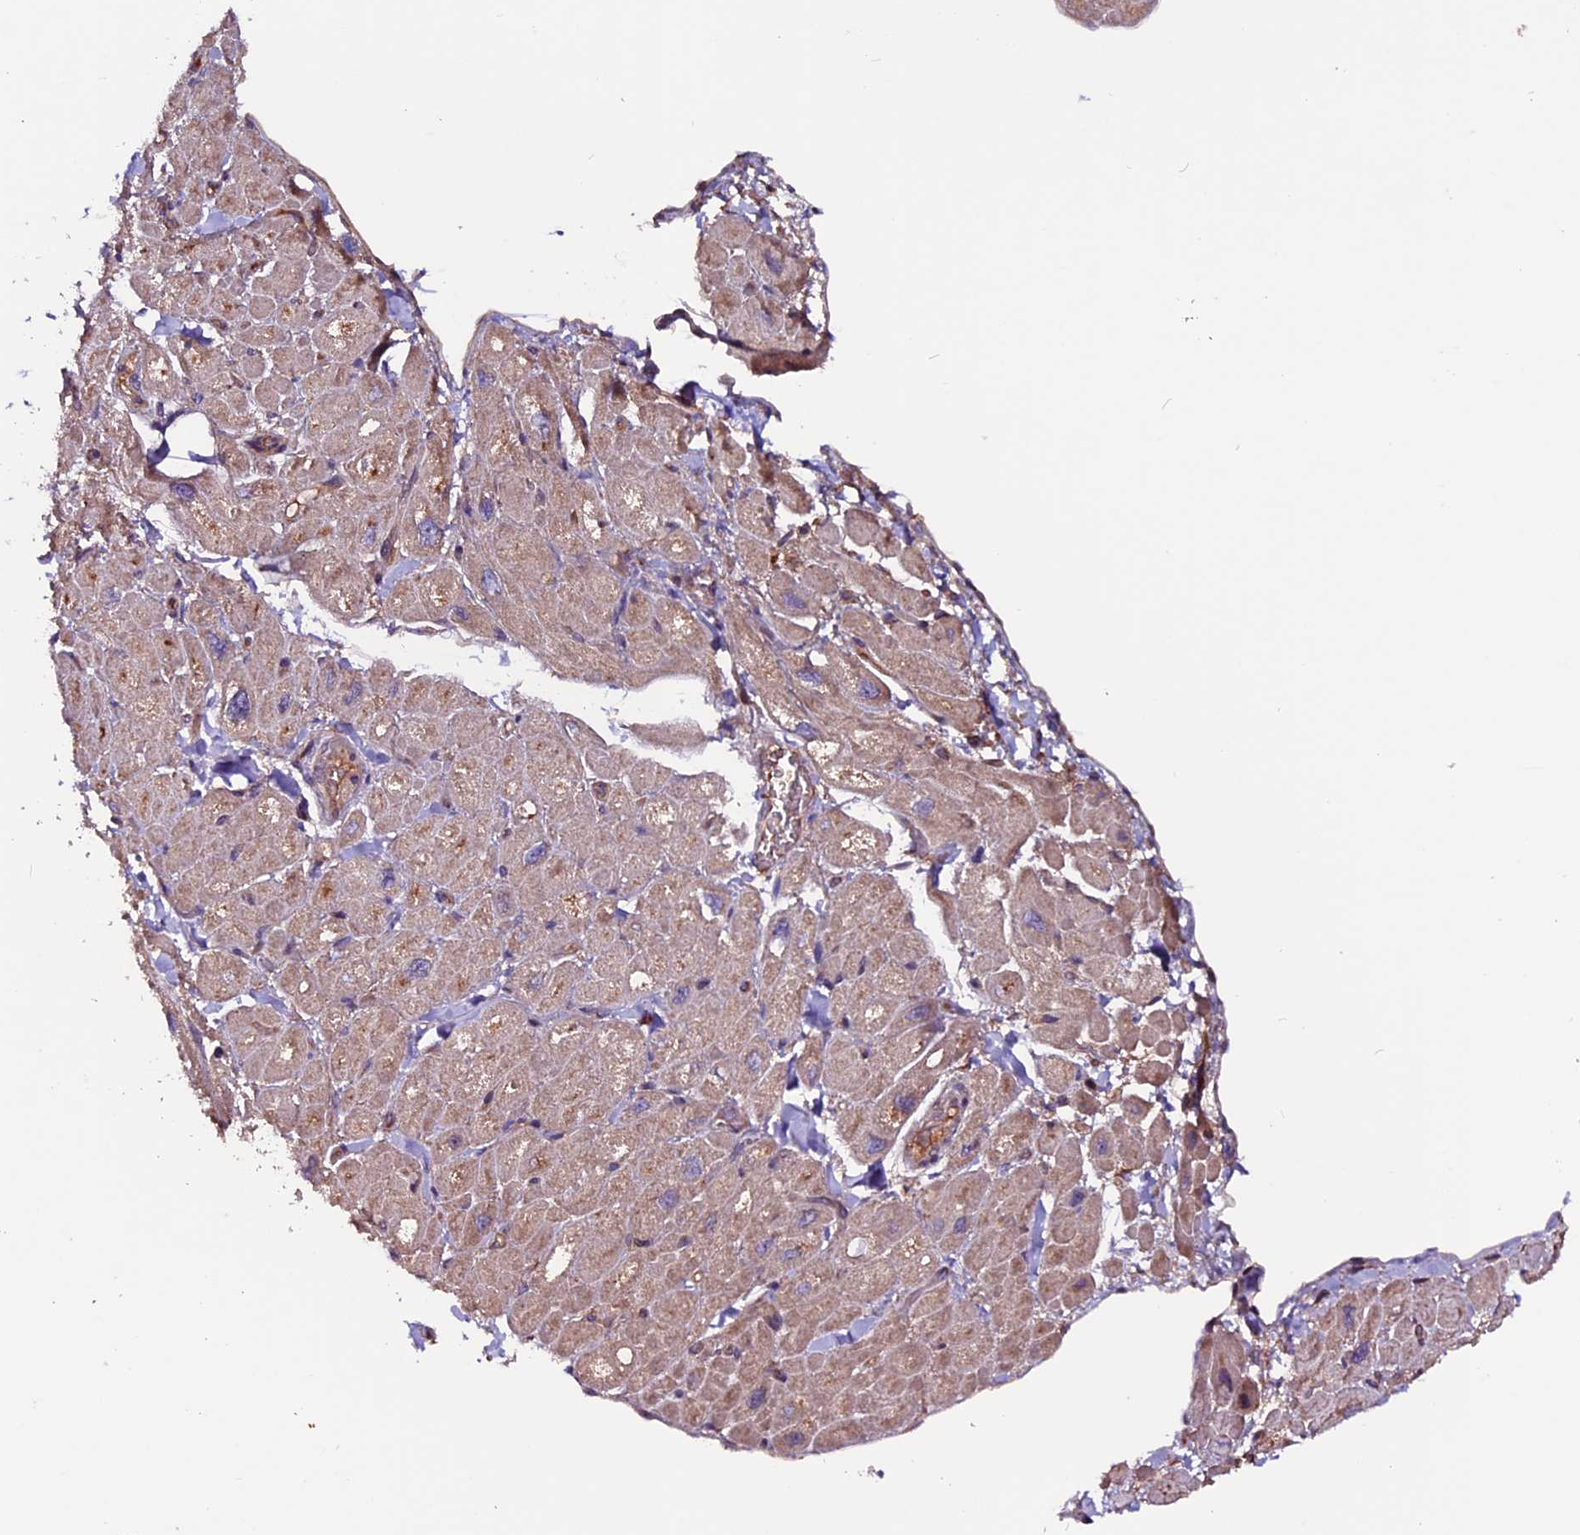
{"staining": {"intensity": "moderate", "quantity": "<25%", "location": "cytoplasmic/membranous"}, "tissue": "heart muscle", "cell_type": "Cardiomyocytes", "image_type": "normal", "snomed": [{"axis": "morphology", "description": "Normal tissue, NOS"}, {"axis": "topography", "description": "Heart"}], "caption": "Heart muscle was stained to show a protein in brown. There is low levels of moderate cytoplasmic/membranous staining in about <25% of cardiomyocytes. Ihc stains the protein in brown and the nuclei are stained blue.", "gene": "ZNF598", "patient": {"sex": "male", "age": 65}}